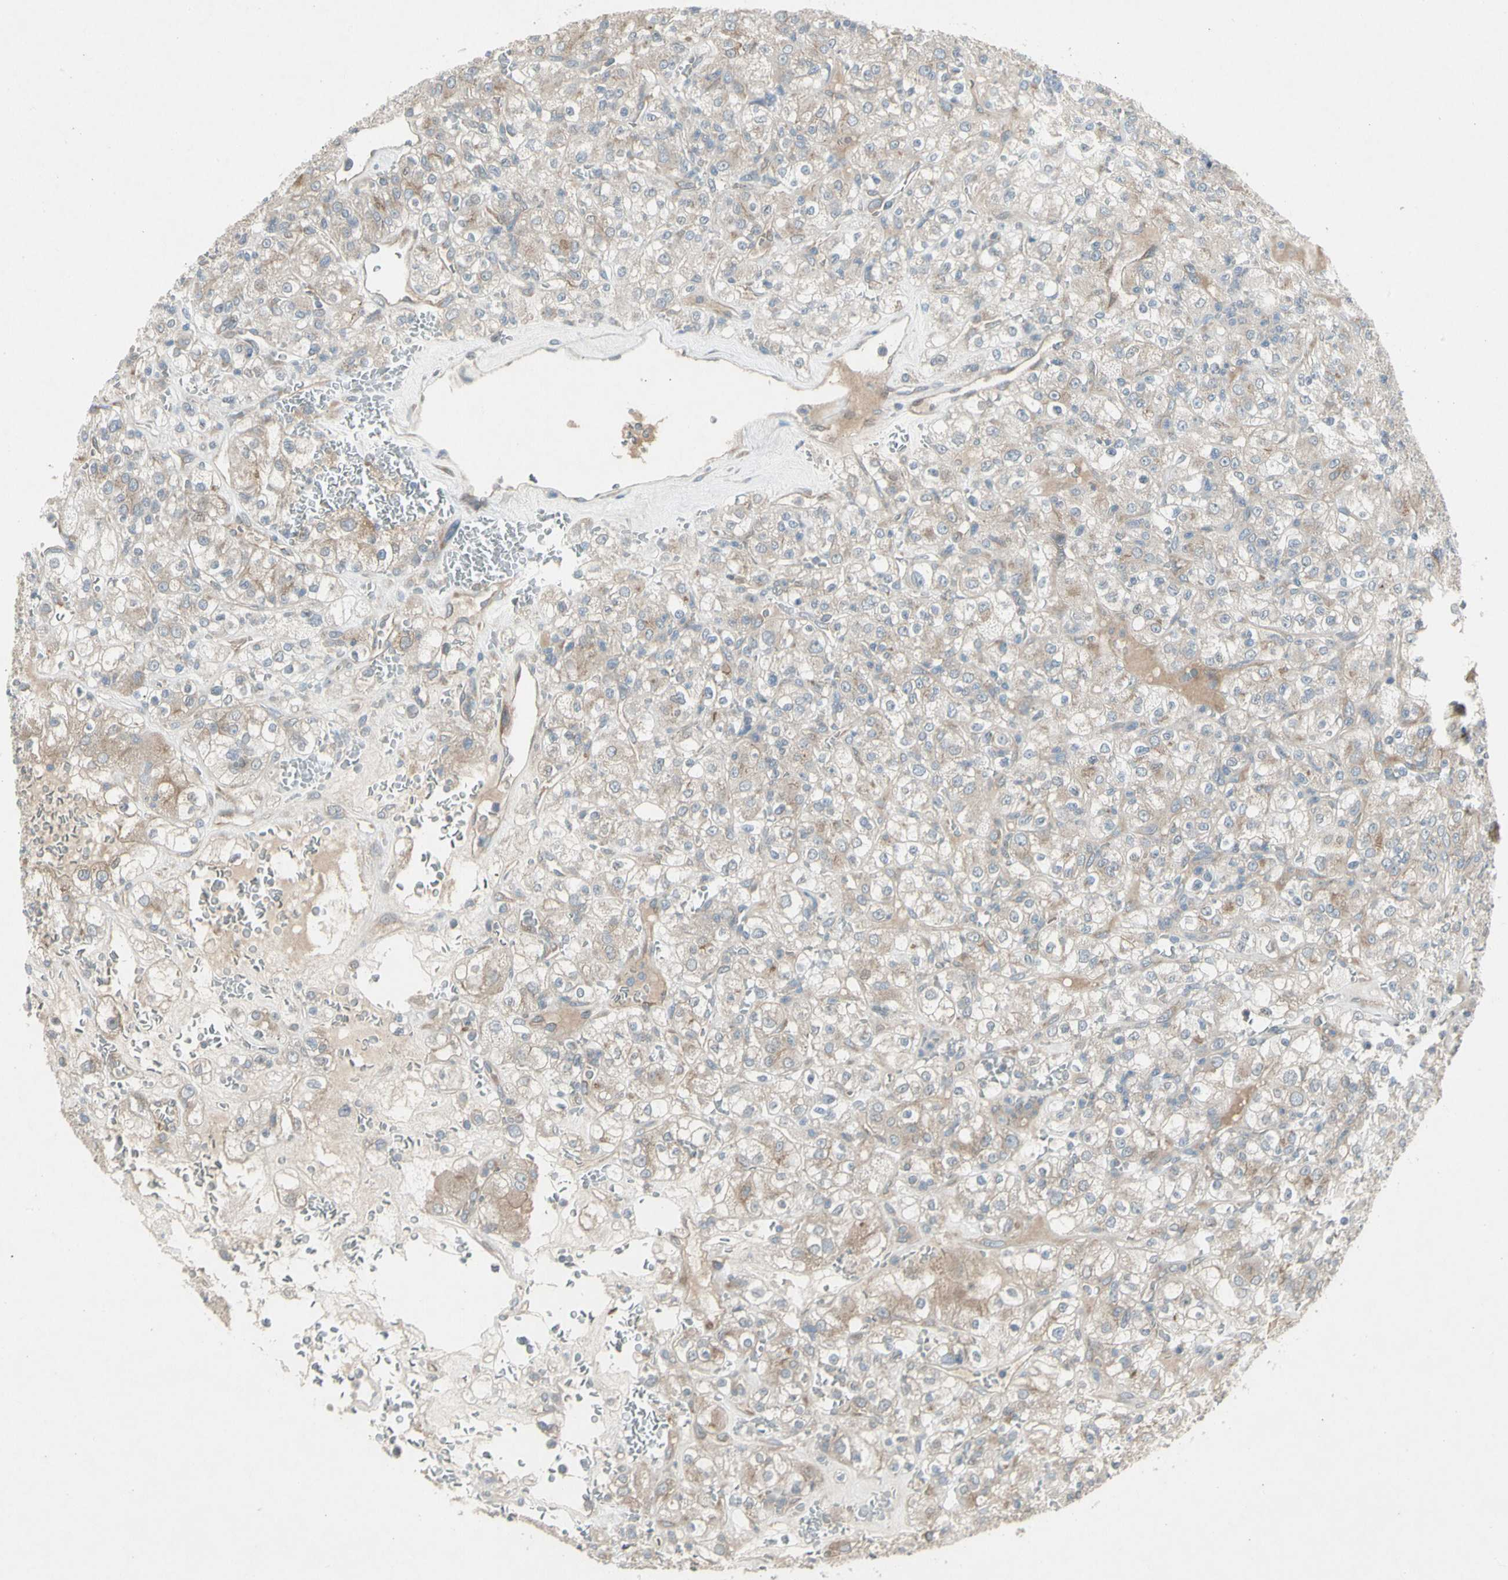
{"staining": {"intensity": "weak", "quantity": "25%-75%", "location": "cytoplasmic/membranous"}, "tissue": "renal cancer", "cell_type": "Tumor cells", "image_type": "cancer", "snomed": [{"axis": "morphology", "description": "Normal tissue, NOS"}, {"axis": "morphology", "description": "Adenocarcinoma, NOS"}, {"axis": "topography", "description": "Kidney"}], "caption": "Human renal cancer (adenocarcinoma) stained with a brown dye displays weak cytoplasmic/membranous positive staining in approximately 25%-75% of tumor cells.", "gene": "PANK2", "patient": {"sex": "female", "age": 72}}